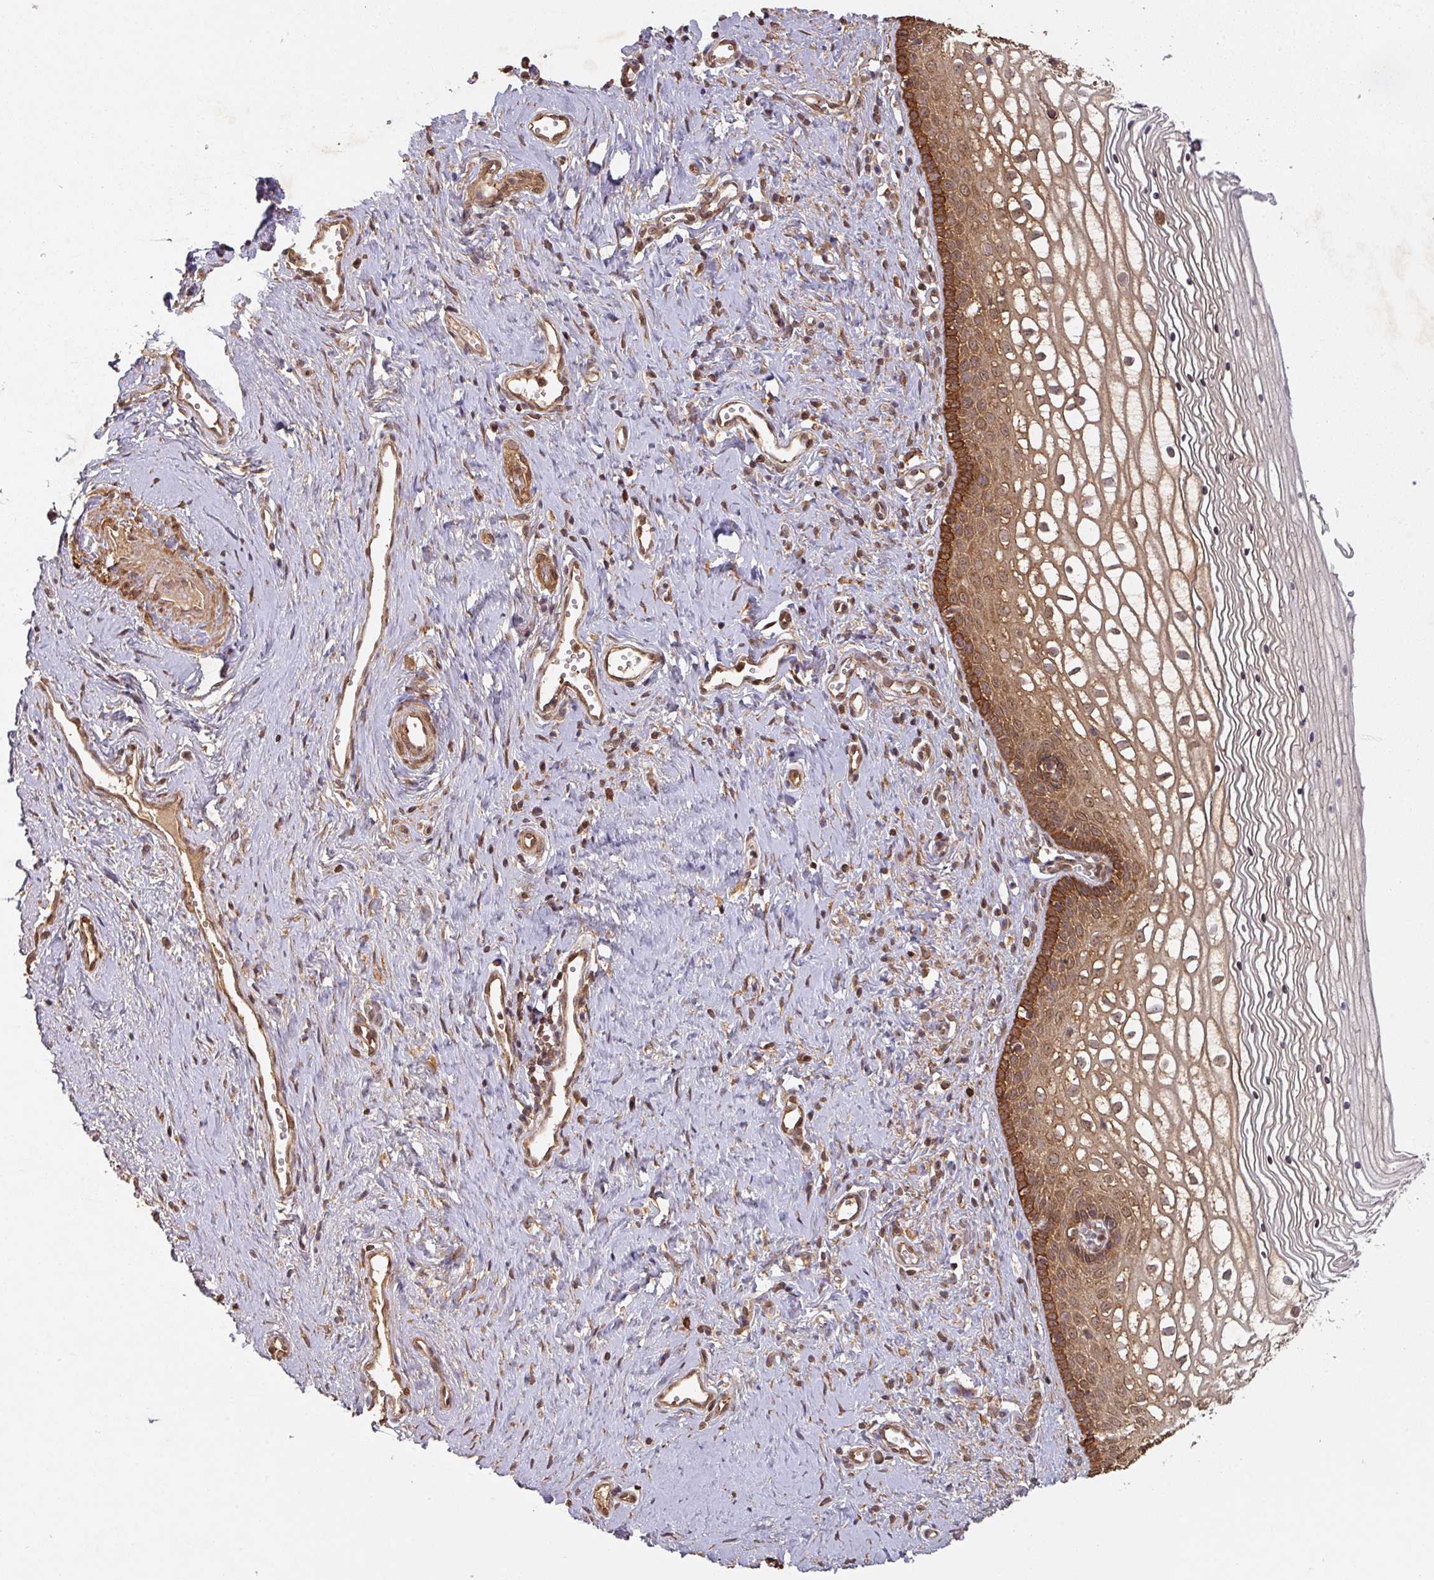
{"staining": {"intensity": "moderate", "quantity": ">75%", "location": "cytoplasmic/membranous,nuclear"}, "tissue": "vagina", "cell_type": "Squamous epithelial cells", "image_type": "normal", "snomed": [{"axis": "morphology", "description": "Normal tissue, NOS"}, {"axis": "topography", "description": "Vagina"}], "caption": "A photomicrograph showing moderate cytoplasmic/membranous,nuclear expression in about >75% of squamous epithelial cells in normal vagina, as visualized by brown immunohistochemical staining.", "gene": "ZNF322", "patient": {"sex": "female", "age": 59}}